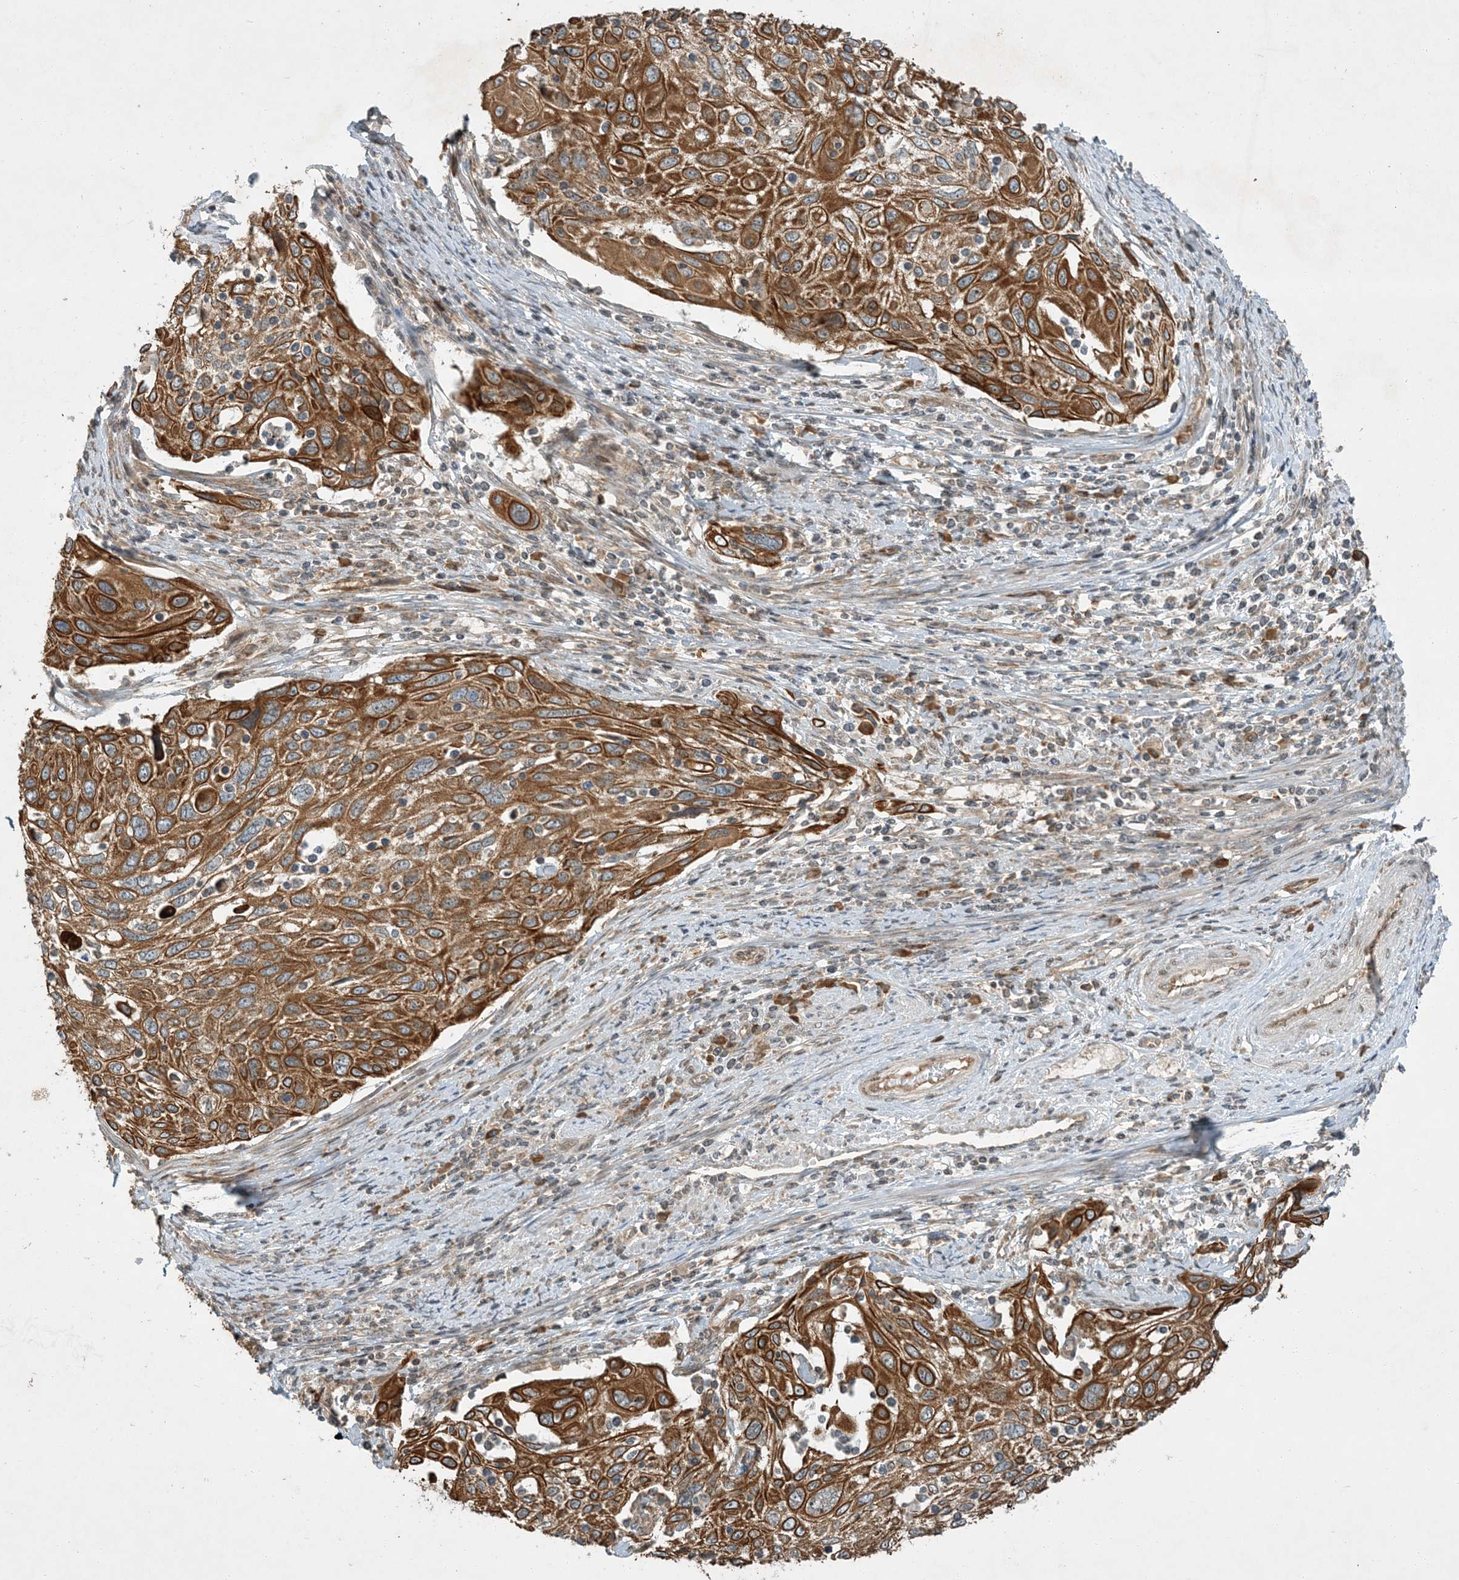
{"staining": {"intensity": "moderate", "quantity": ">75%", "location": "cytoplasmic/membranous"}, "tissue": "cervical cancer", "cell_type": "Tumor cells", "image_type": "cancer", "snomed": [{"axis": "morphology", "description": "Squamous cell carcinoma, NOS"}, {"axis": "topography", "description": "Cervix"}], "caption": "Immunohistochemistry photomicrograph of neoplastic tissue: squamous cell carcinoma (cervical) stained using immunohistochemistry (IHC) demonstrates medium levels of moderate protein expression localized specifically in the cytoplasmic/membranous of tumor cells, appearing as a cytoplasmic/membranous brown color.", "gene": "COMMD8", "patient": {"sex": "female", "age": 70}}